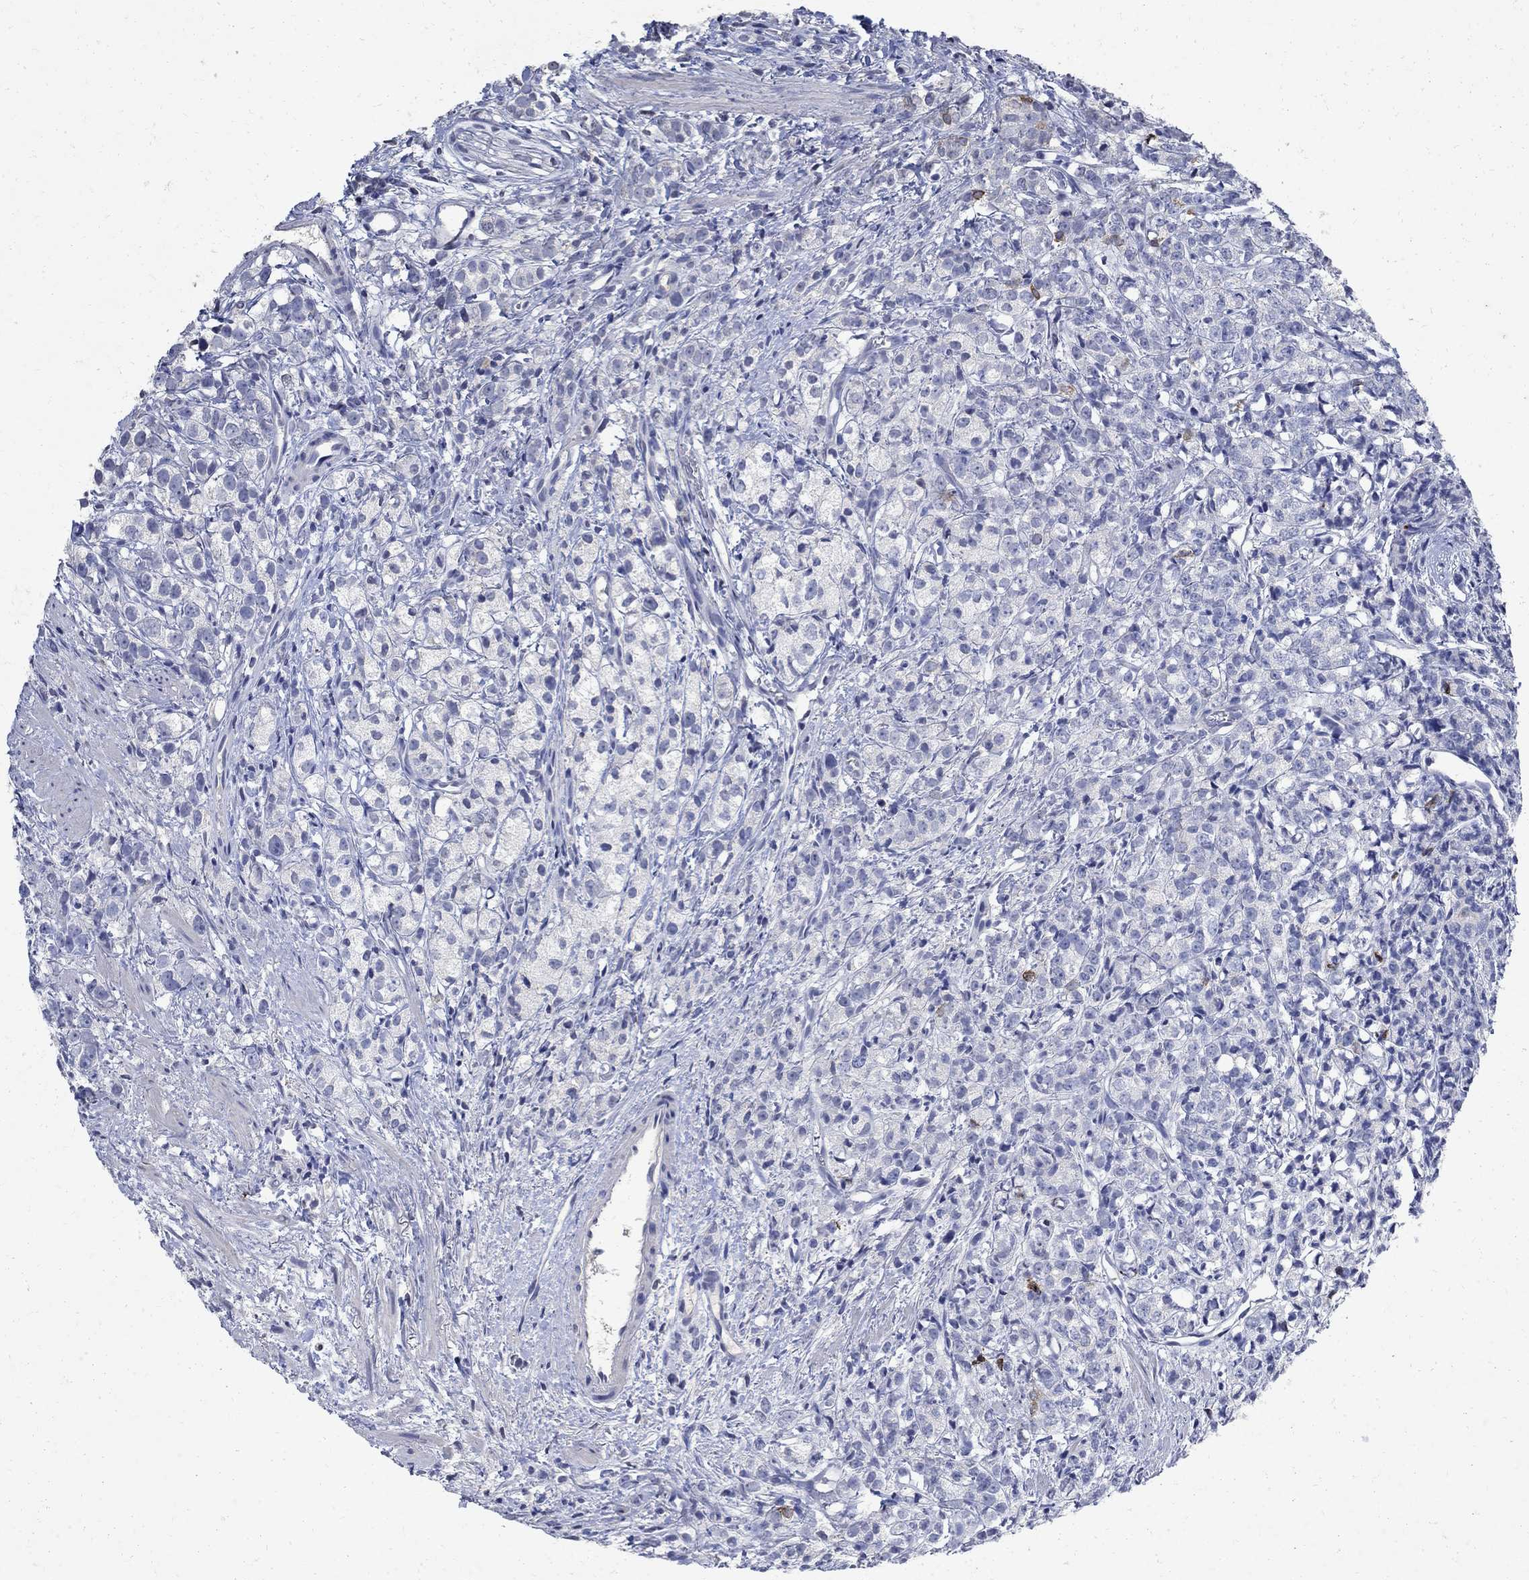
{"staining": {"intensity": "negative", "quantity": "none", "location": "none"}, "tissue": "prostate cancer", "cell_type": "Tumor cells", "image_type": "cancer", "snomed": [{"axis": "morphology", "description": "Adenocarcinoma, High grade"}, {"axis": "topography", "description": "Prostate"}], "caption": "Human prostate adenocarcinoma (high-grade) stained for a protein using immunohistochemistry (IHC) displays no staining in tumor cells.", "gene": "TMEM169", "patient": {"sex": "male", "age": 53}}